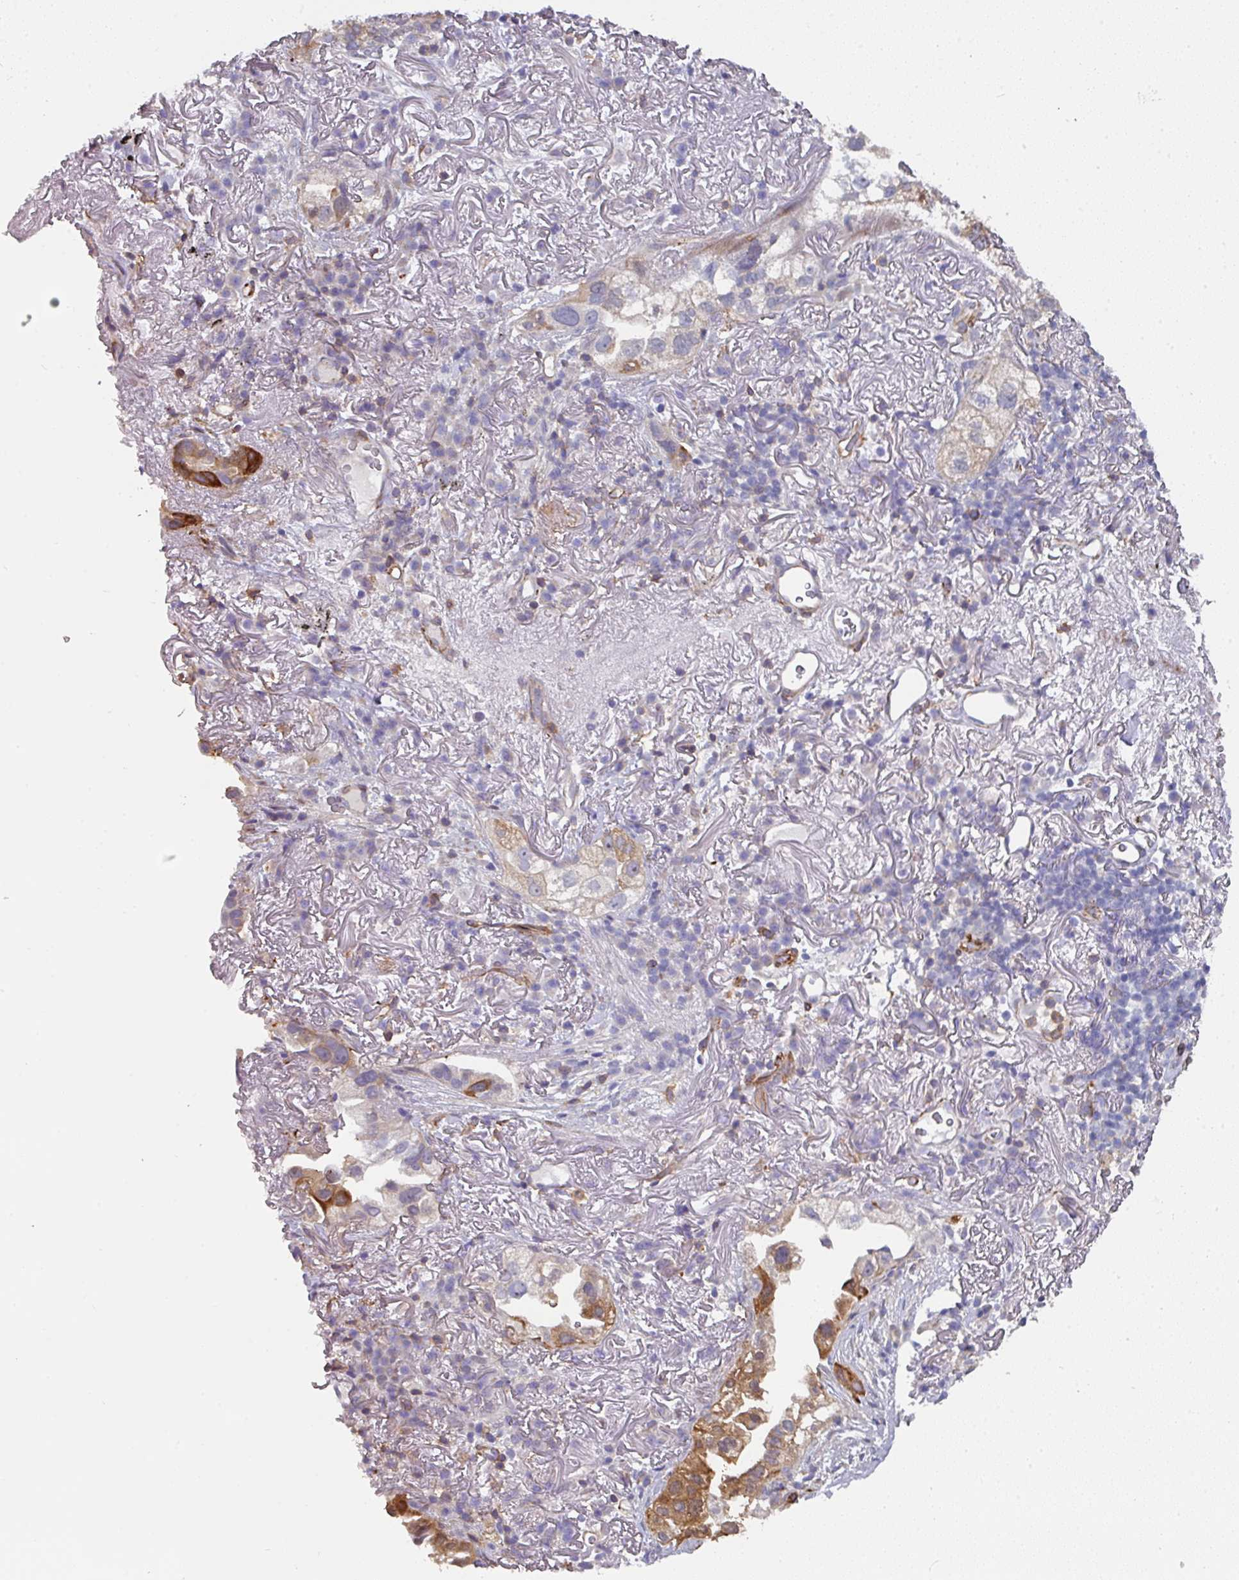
{"staining": {"intensity": "moderate", "quantity": "<25%", "location": "cytoplasmic/membranous"}, "tissue": "lung cancer", "cell_type": "Tumor cells", "image_type": "cancer", "snomed": [{"axis": "morphology", "description": "Adenocarcinoma, NOS"}, {"axis": "topography", "description": "Lung"}], "caption": "This photomicrograph exhibits lung cancer stained with IHC to label a protein in brown. The cytoplasmic/membranous of tumor cells show moderate positivity for the protein. Nuclei are counter-stained blue.", "gene": "BEND5", "patient": {"sex": "female", "age": 69}}